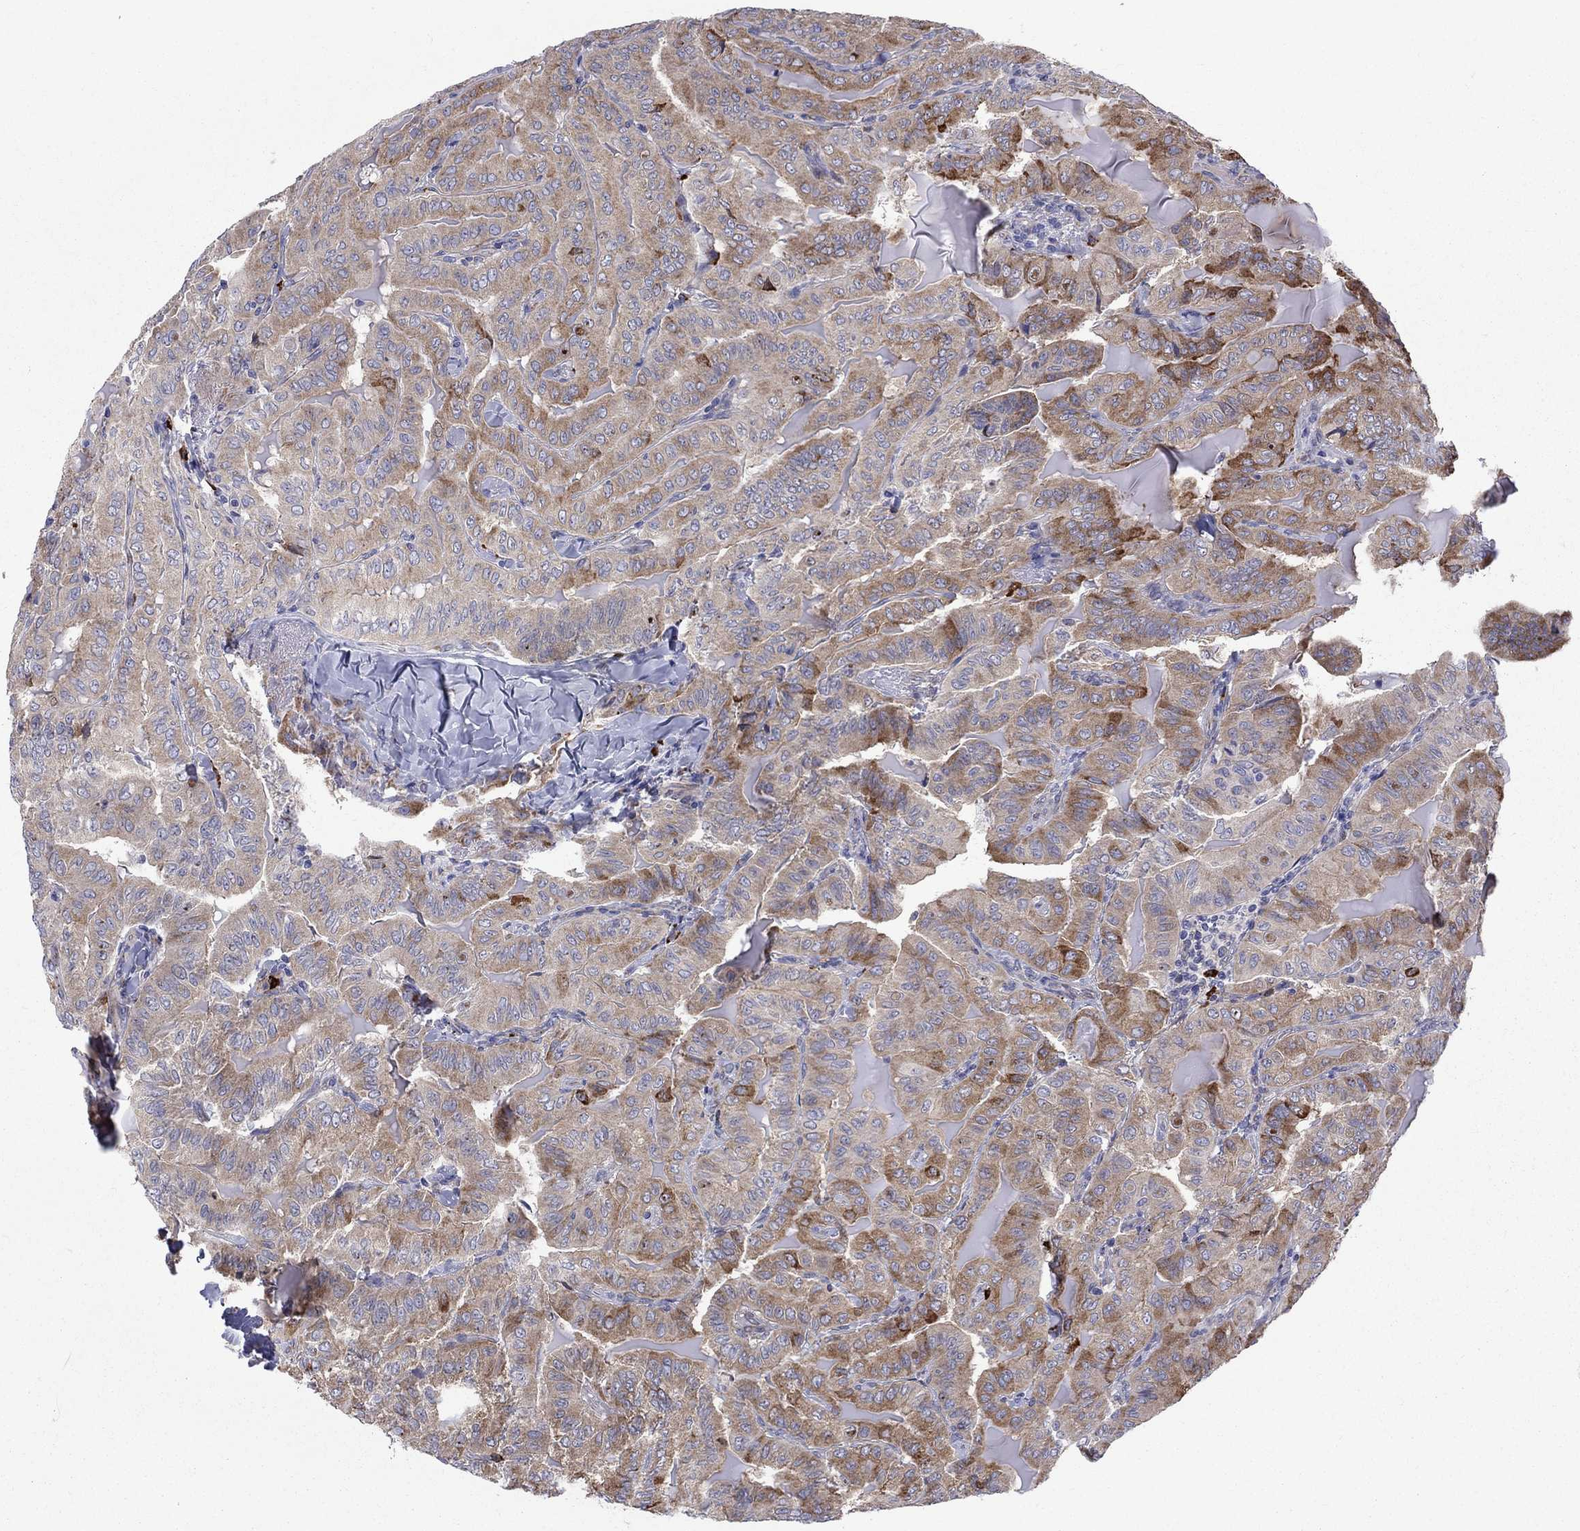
{"staining": {"intensity": "strong", "quantity": "<25%", "location": "cytoplasmic/membranous"}, "tissue": "thyroid cancer", "cell_type": "Tumor cells", "image_type": "cancer", "snomed": [{"axis": "morphology", "description": "Papillary adenocarcinoma, NOS"}, {"axis": "topography", "description": "Thyroid gland"}], "caption": "Protein expression analysis of thyroid cancer displays strong cytoplasmic/membranous expression in approximately <25% of tumor cells. (Stains: DAB in brown, nuclei in blue, Microscopy: brightfield microscopy at high magnification).", "gene": "ASNS", "patient": {"sex": "female", "age": 68}}